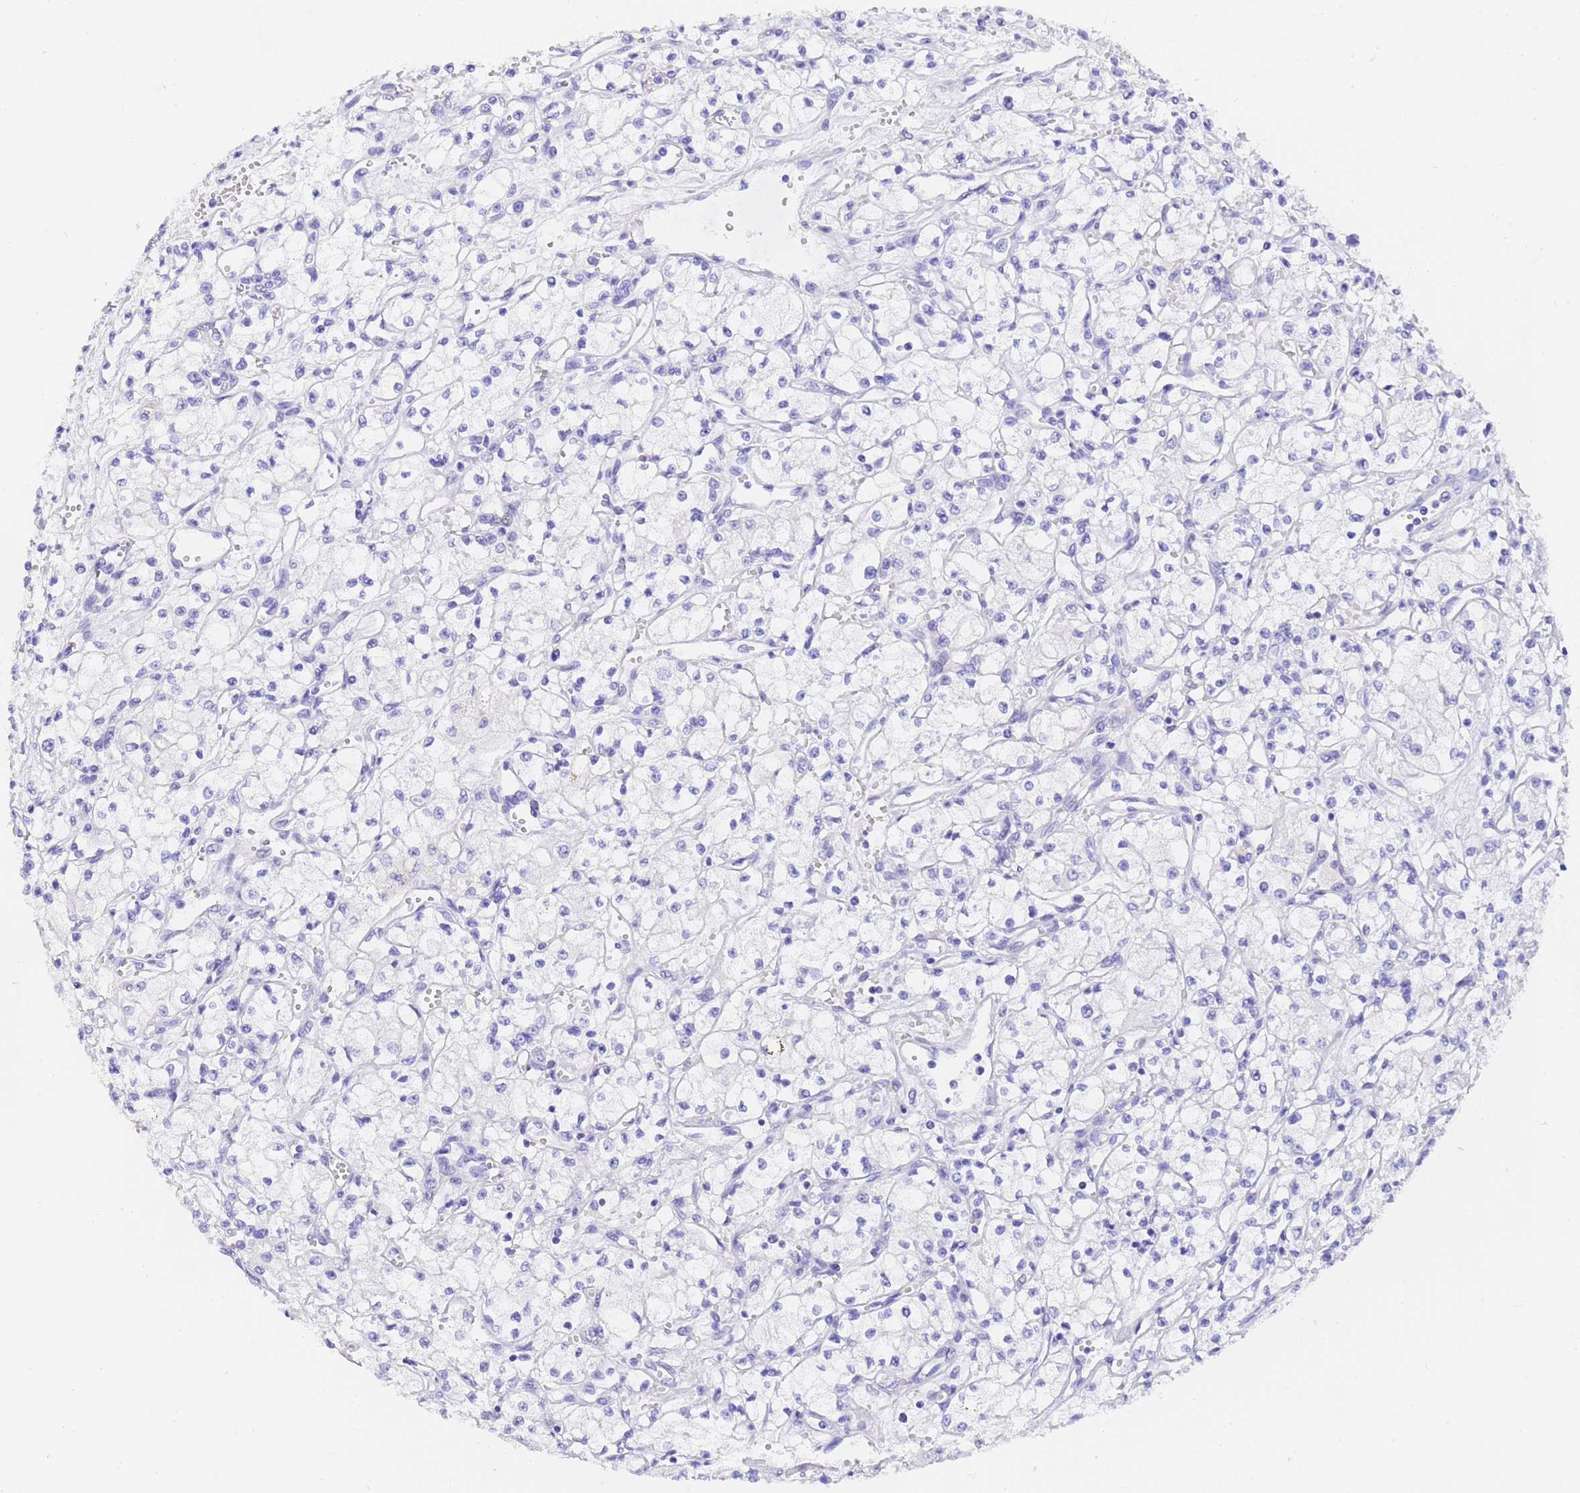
{"staining": {"intensity": "negative", "quantity": "none", "location": "none"}, "tissue": "renal cancer", "cell_type": "Tumor cells", "image_type": "cancer", "snomed": [{"axis": "morphology", "description": "Adenocarcinoma, NOS"}, {"axis": "topography", "description": "Kidney"}], "caption": "Tumor cells are negative for protein expression in human adenocarcinoma (renal). The staining was performed using DAB (3,3'-diaminobenzidine) to visualize the protein expression in brown, while the nuclei were stained in blue with hematoxylin (Magnification: 20x).", "gene": "GABRA1", "patient": {"sex": "male", "age": 59}}